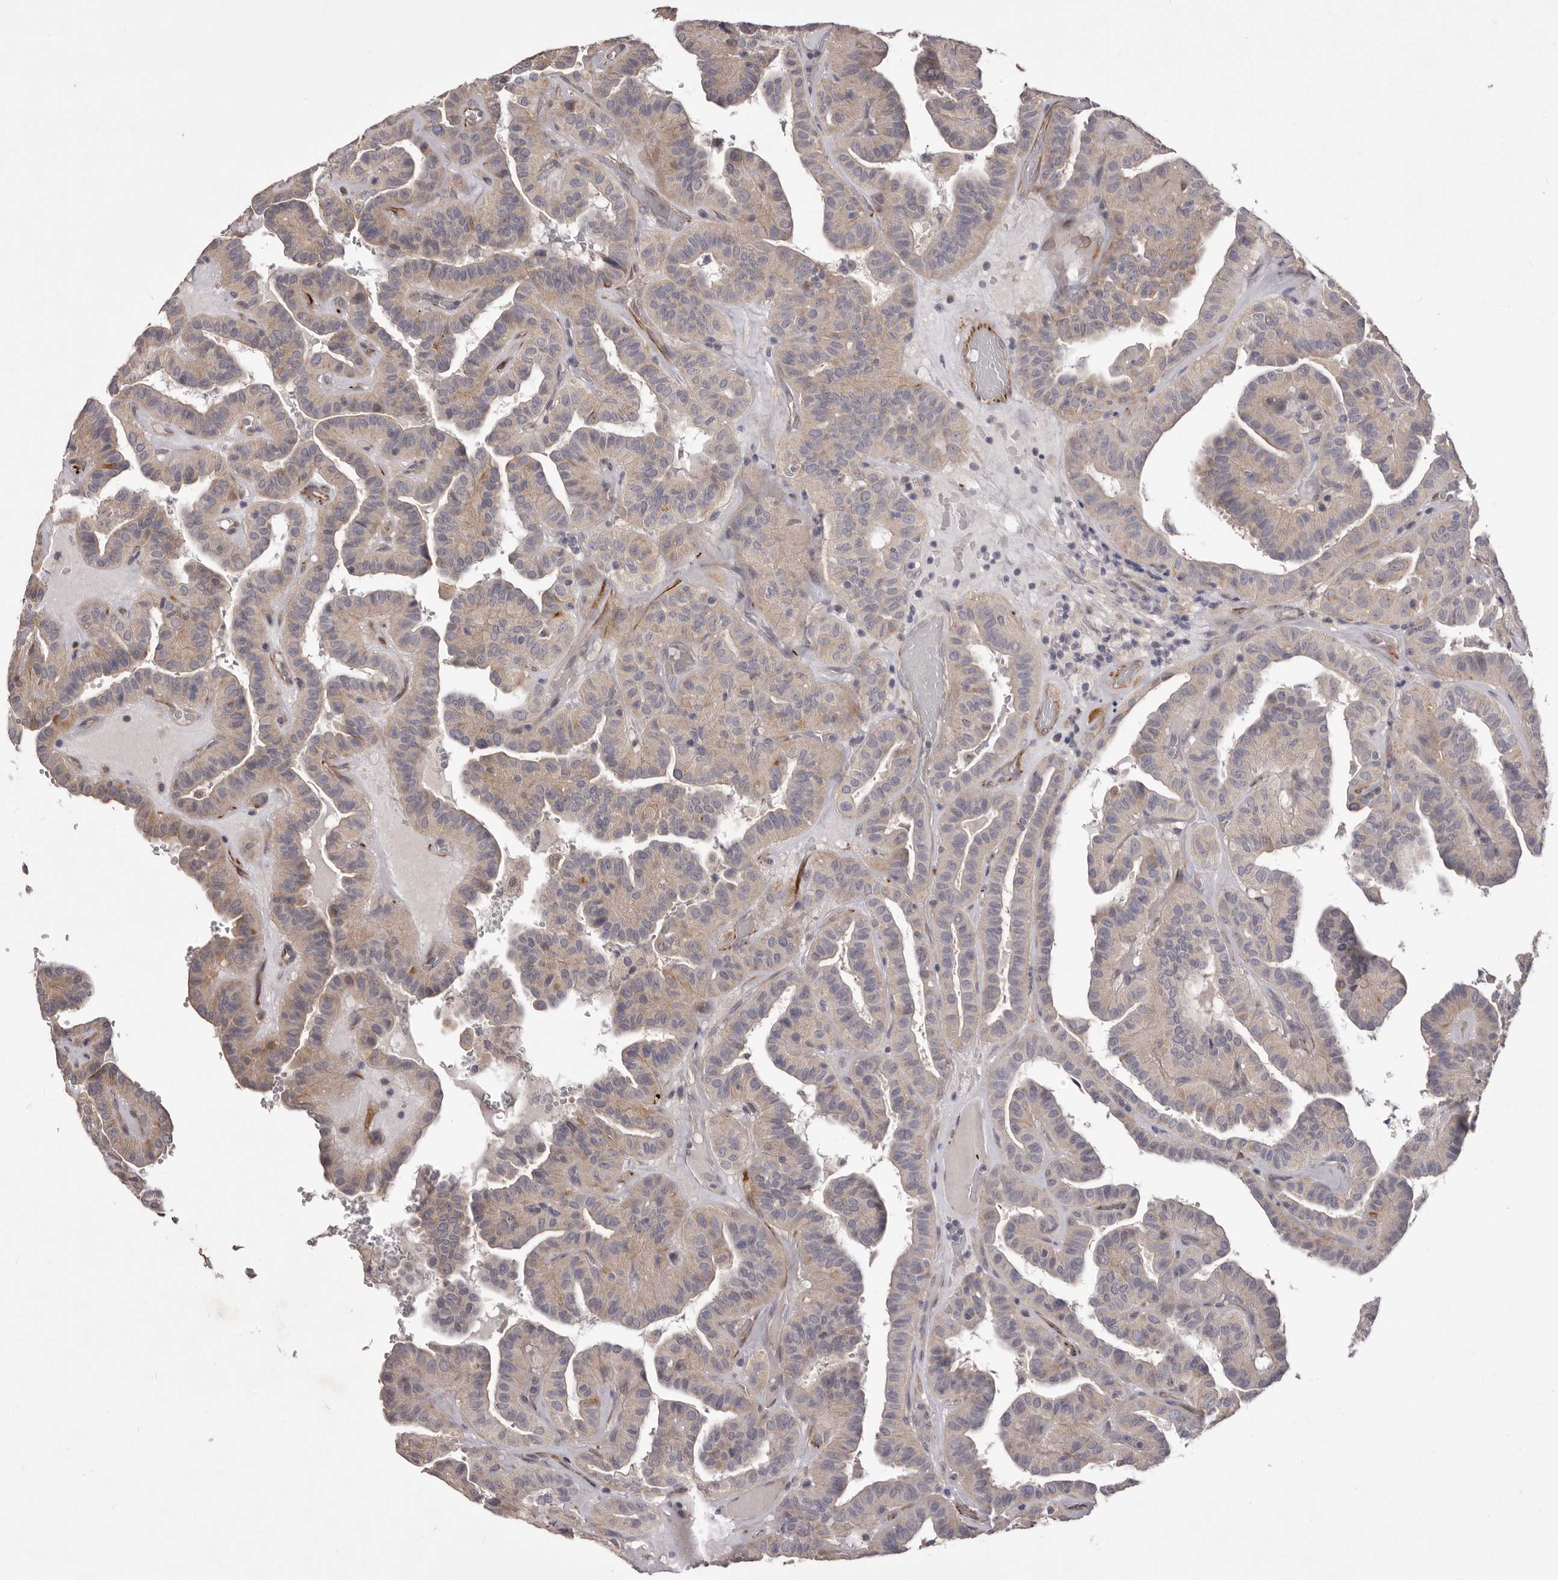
{"staining": {"intensity": "weak", "quantity": "25%-75%", "location": "cytoplasmic/membranous"}, "tissue": "thyroid cancer", "cell_type": "Tumor cells", "image_type": "cancer", "snomed": [{"axis": "morphology", "description": "Papillary adenocarcinoma, NOS"}, {"axis": "topography", "description": "Thyroid gland"}], "caption": "Tumor cells show low levels of weak cytoplasmic/membranous expression in about 25%-75% of cells in papillary adenocarcinoma (thyroid).", "gene": "PNRC1", "patient": {"sex": "male", "age": 77}}